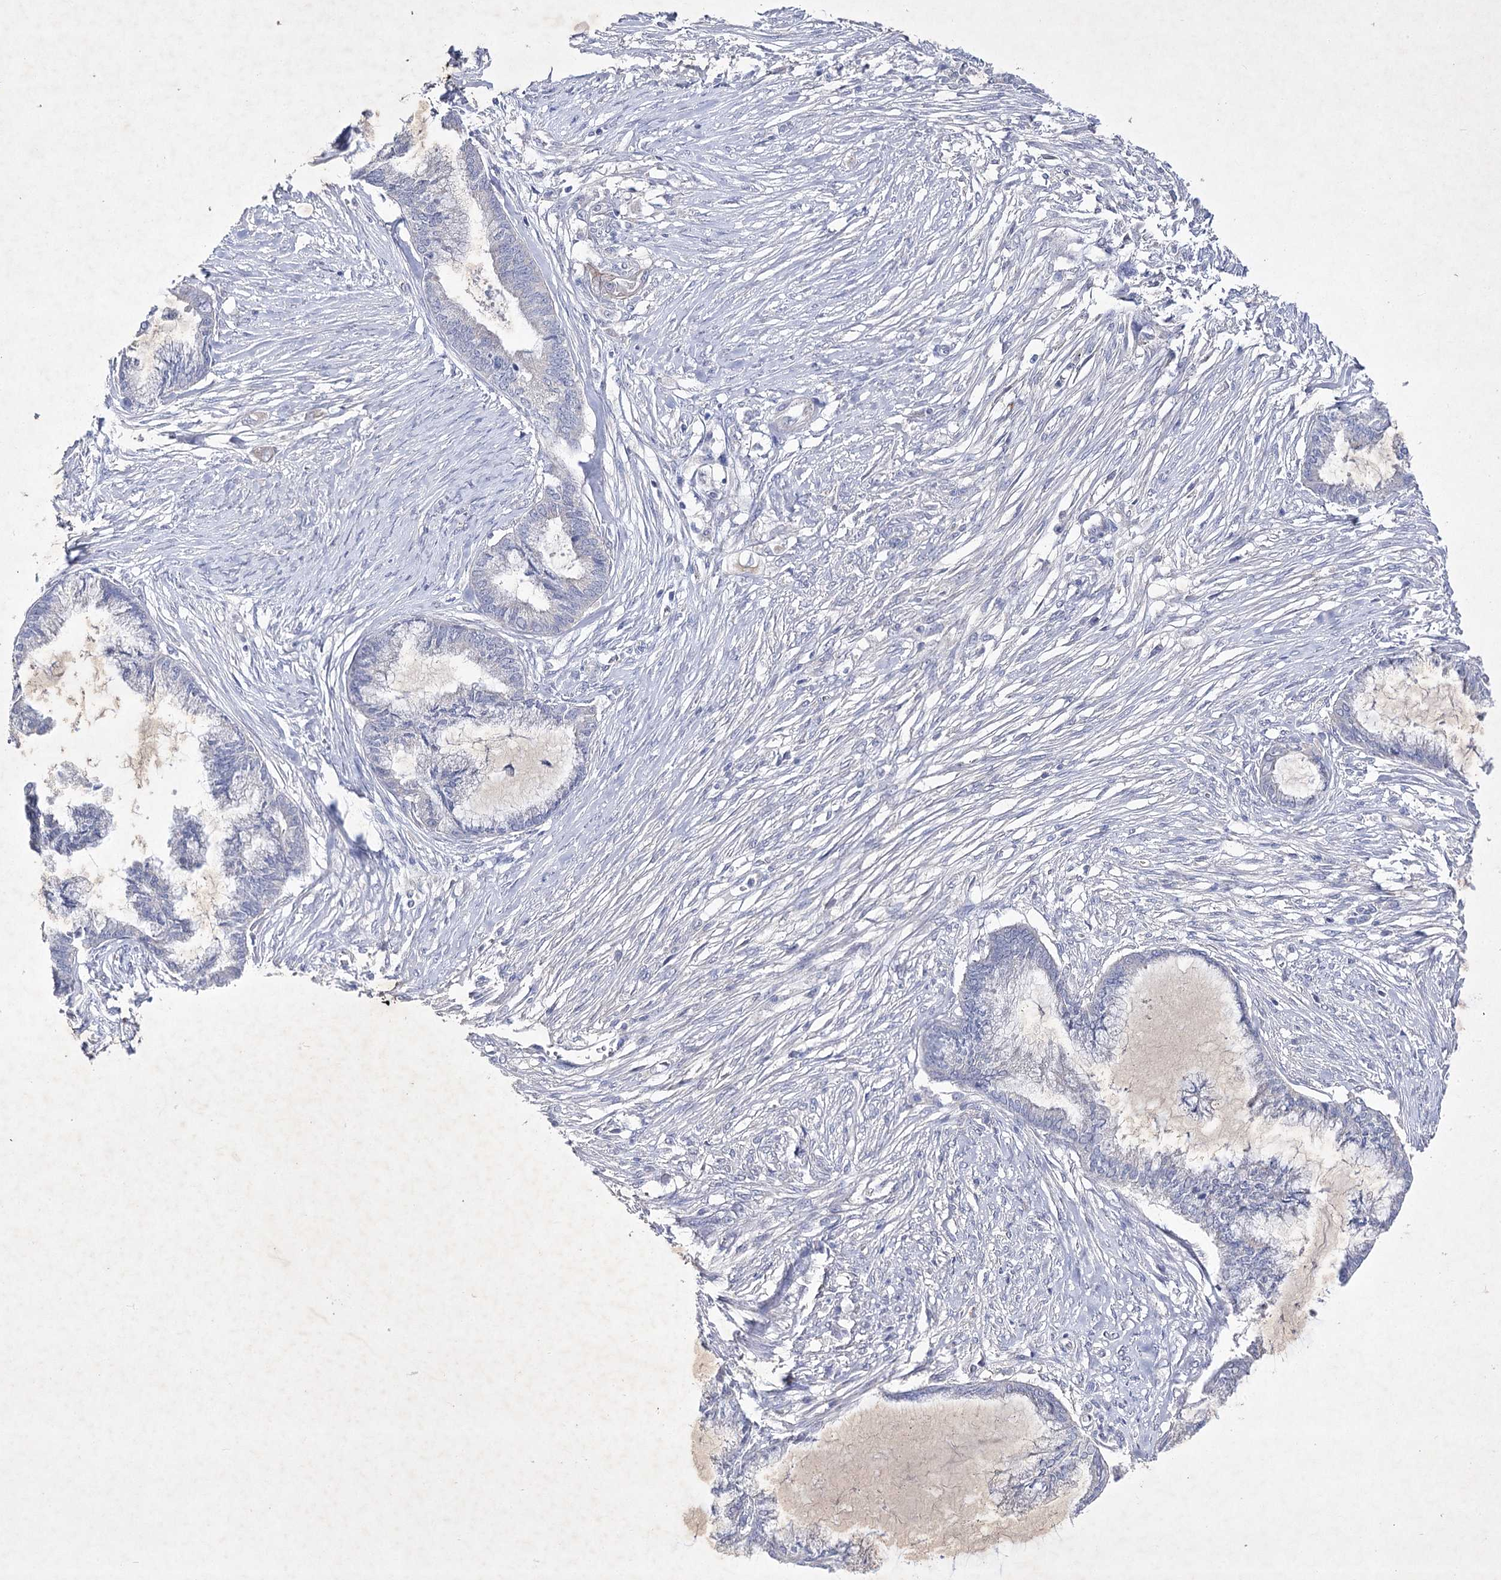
{"staining": {"intensity": "negative", "quantity": "none", "location": "none"}, "tissue": "endometrial cancer", "cell_type": "Tumor cells", "image_type": "cancer", "snomed": [{"axis": "morphology", "description": "Adenocarcinoma, NOS"}, {"axis": "topography", "description": "Endometrium"}], "caption": "Immunohistochemistry image of neoplastic tissue: endometrial cancer stained with DAB demonstrates no significant protein positivity in tumor cells.", "gene": "COX15", "patient": {"sex": "female", "age": 86}}